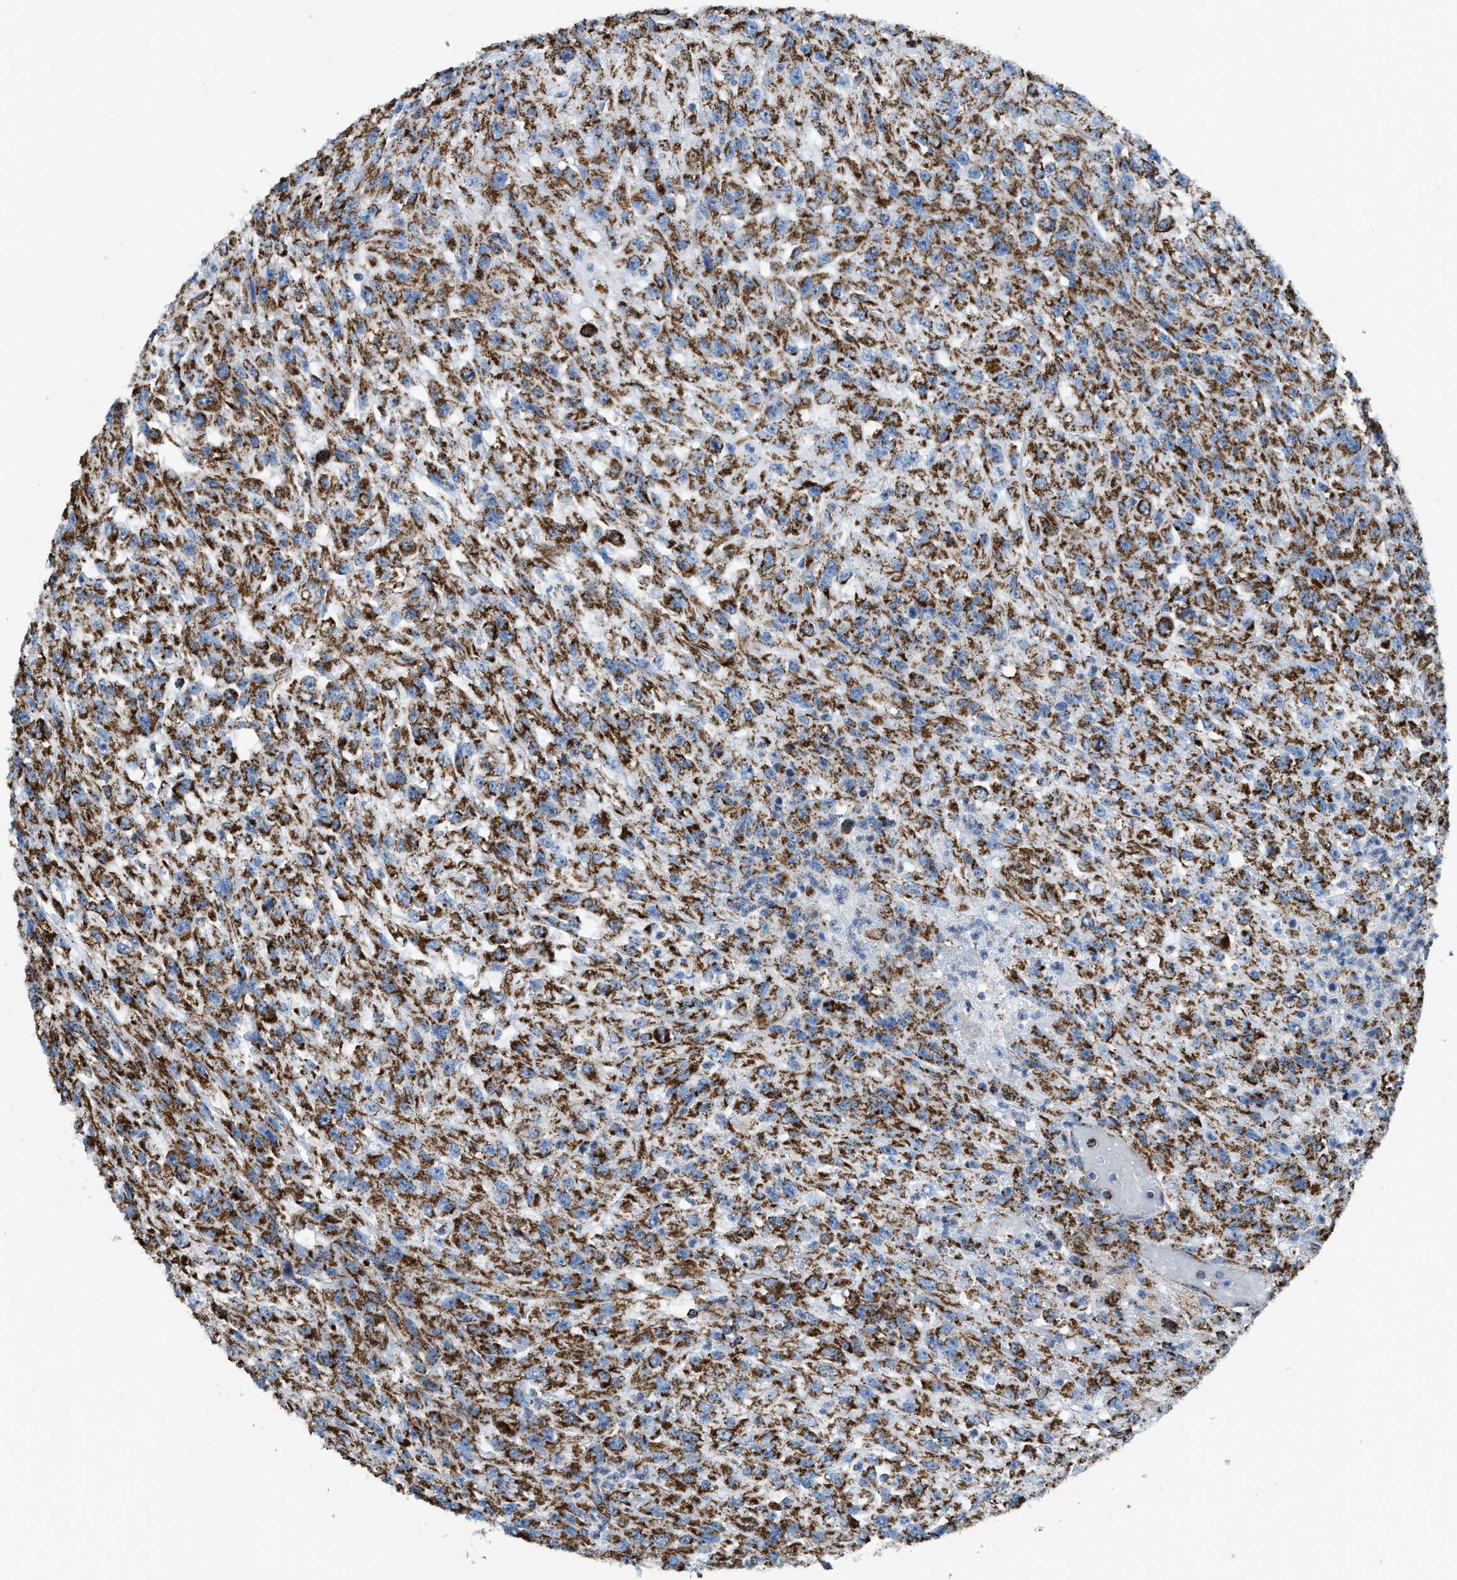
{"staining": {"intensity": "strong", "quantity": ">75%", "location": "cytoplasmic/membranous"}, "tissue": "urothelial cancer", "cell_type": "Tumor cells", "image_type": "cancer", "snomed": [{"axis": "morphology", "description": "Urothelial carcinoma, High grade"}, {"axis": "topography", "description": "Urinary bladder"}], "caption": "IHC image of neoplastic tissue: urothelial carcinoma (high-grade) stained using immunohistochemistry reveals high levels of strong protein expression localized specifically in the cytoplasmic/membranous of tumor cells, appearing as a cytoplasmic/membranous brown color.", "gene": "ETFB", "patient": {"sex": "male", "age": 46}}